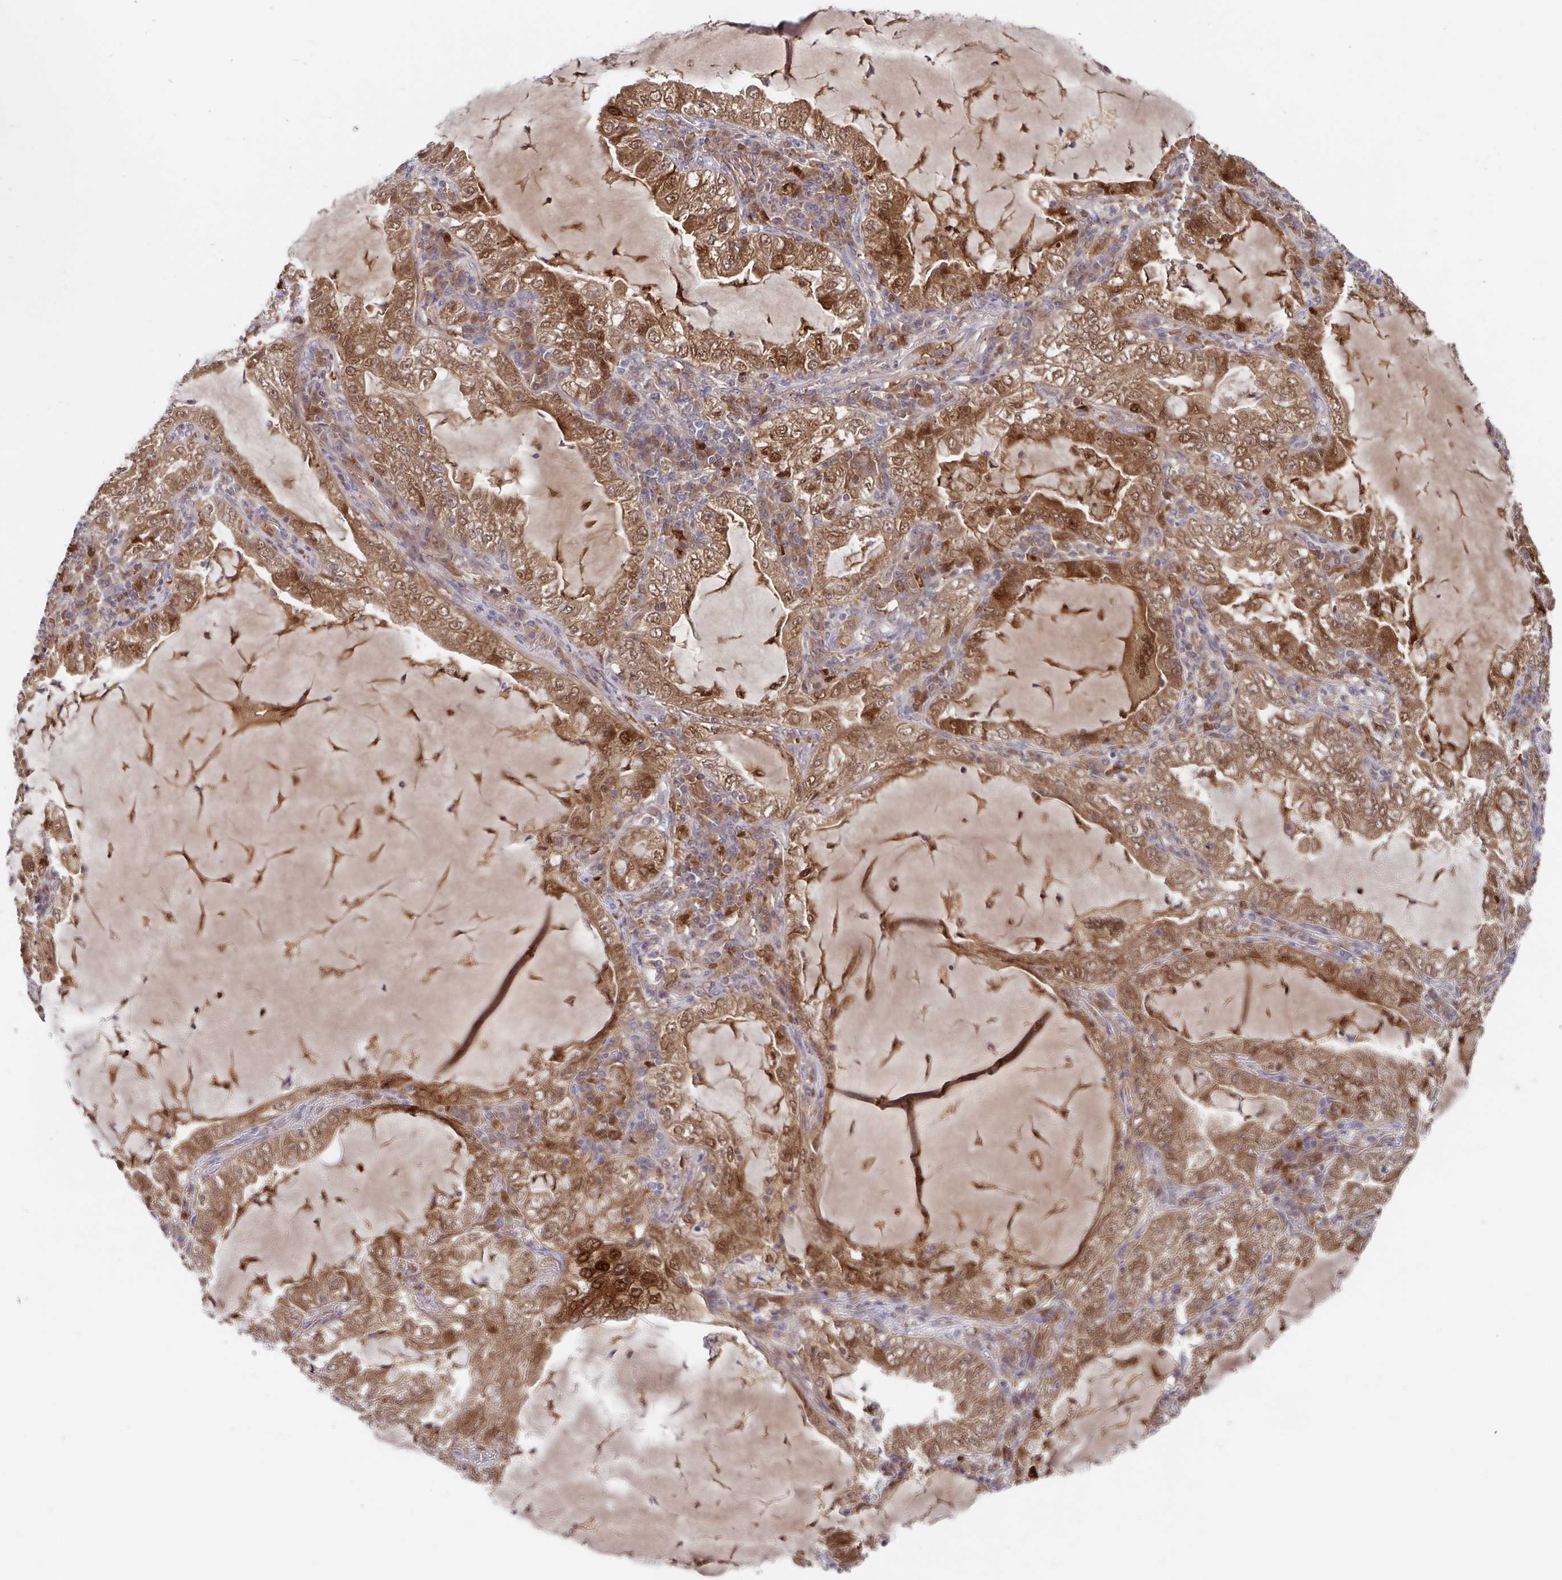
{"staining": {"intensity": "moderate", "quantity": ">75%", "location": "cytoplasmic/membranous,nuclear"}, "tissue": "lung cancer", "cell_type": "Tumor cells", "image_type": "cancer", "snomed": [{"axis": "morphology", "description": "Adenocarcinoma, NOS"}, {"axis": "topography", "description": "Lung"}], "caption": "Immunohistochemical staining of human adenocarcinoma (lung) demonstrates moderate cytoplasmic/membranous and nuclear protein positivity in approximately >75% of tumor cells. (DAB IHC with brightfield microscopy, high magnification).", "gene": "BLVRA", "patient": {"sex": "female", "age": 73}}